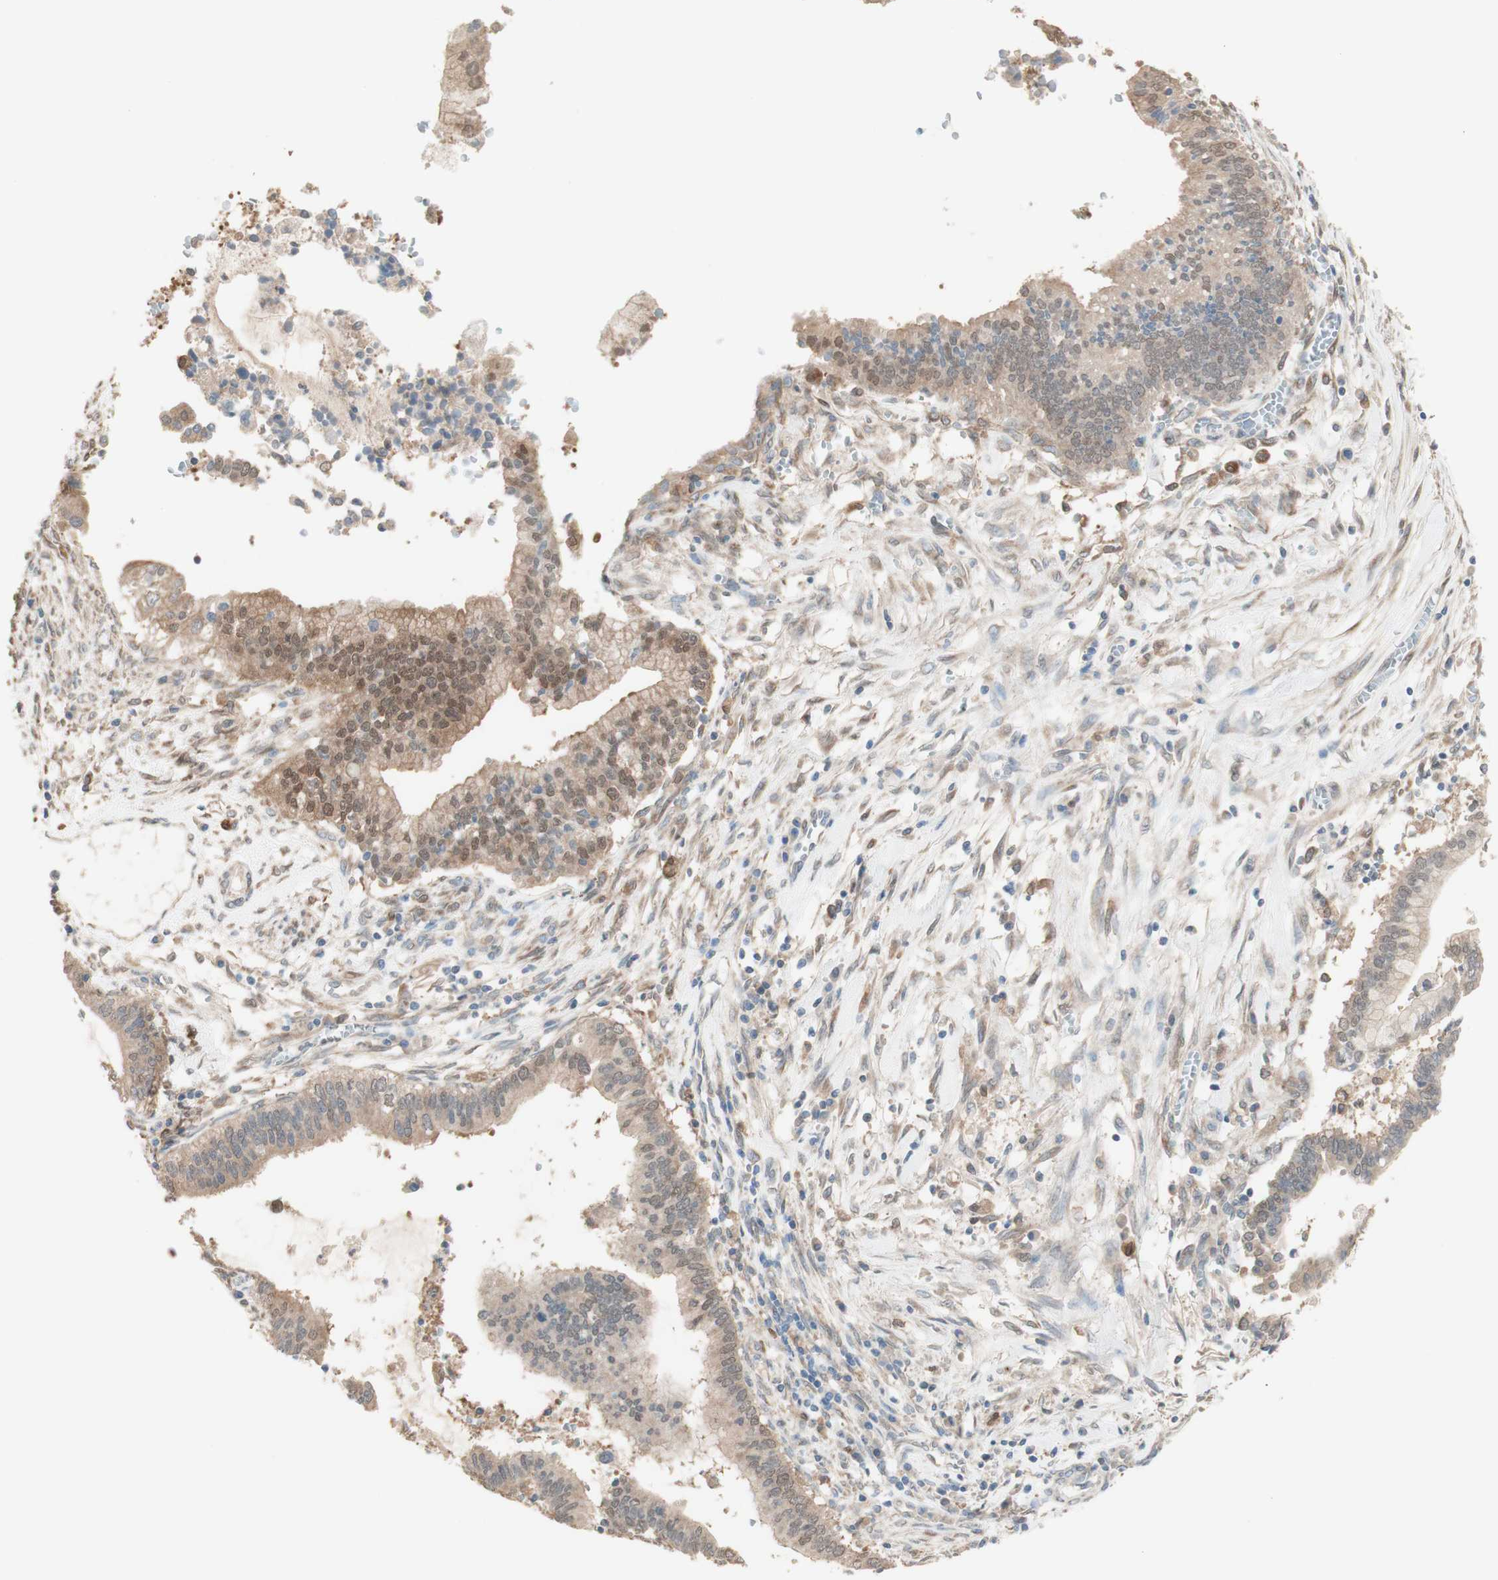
{"staining": {"intensity": "weak", "quantity": ">75%", "location": "cytoplasmic/membranous"}, "tissue": "cervical cancer", "cell_type": "Tumor cells", "image_type": "cancer", "snomed": [{"axis": "morphology", "description": "Adenocarcinoma, NOS"}, {"axis": "topography", "description": "Cervix"}], "caption": "Tumor cells display low levels of weak cytoplasmic/membranous expression in about >75% of cells in cervical cancer. (DAB = brown stain, brightfield microscopy at high magnification).", "gene": "COMT", "patient": {"sex": "female", "age": 44}}